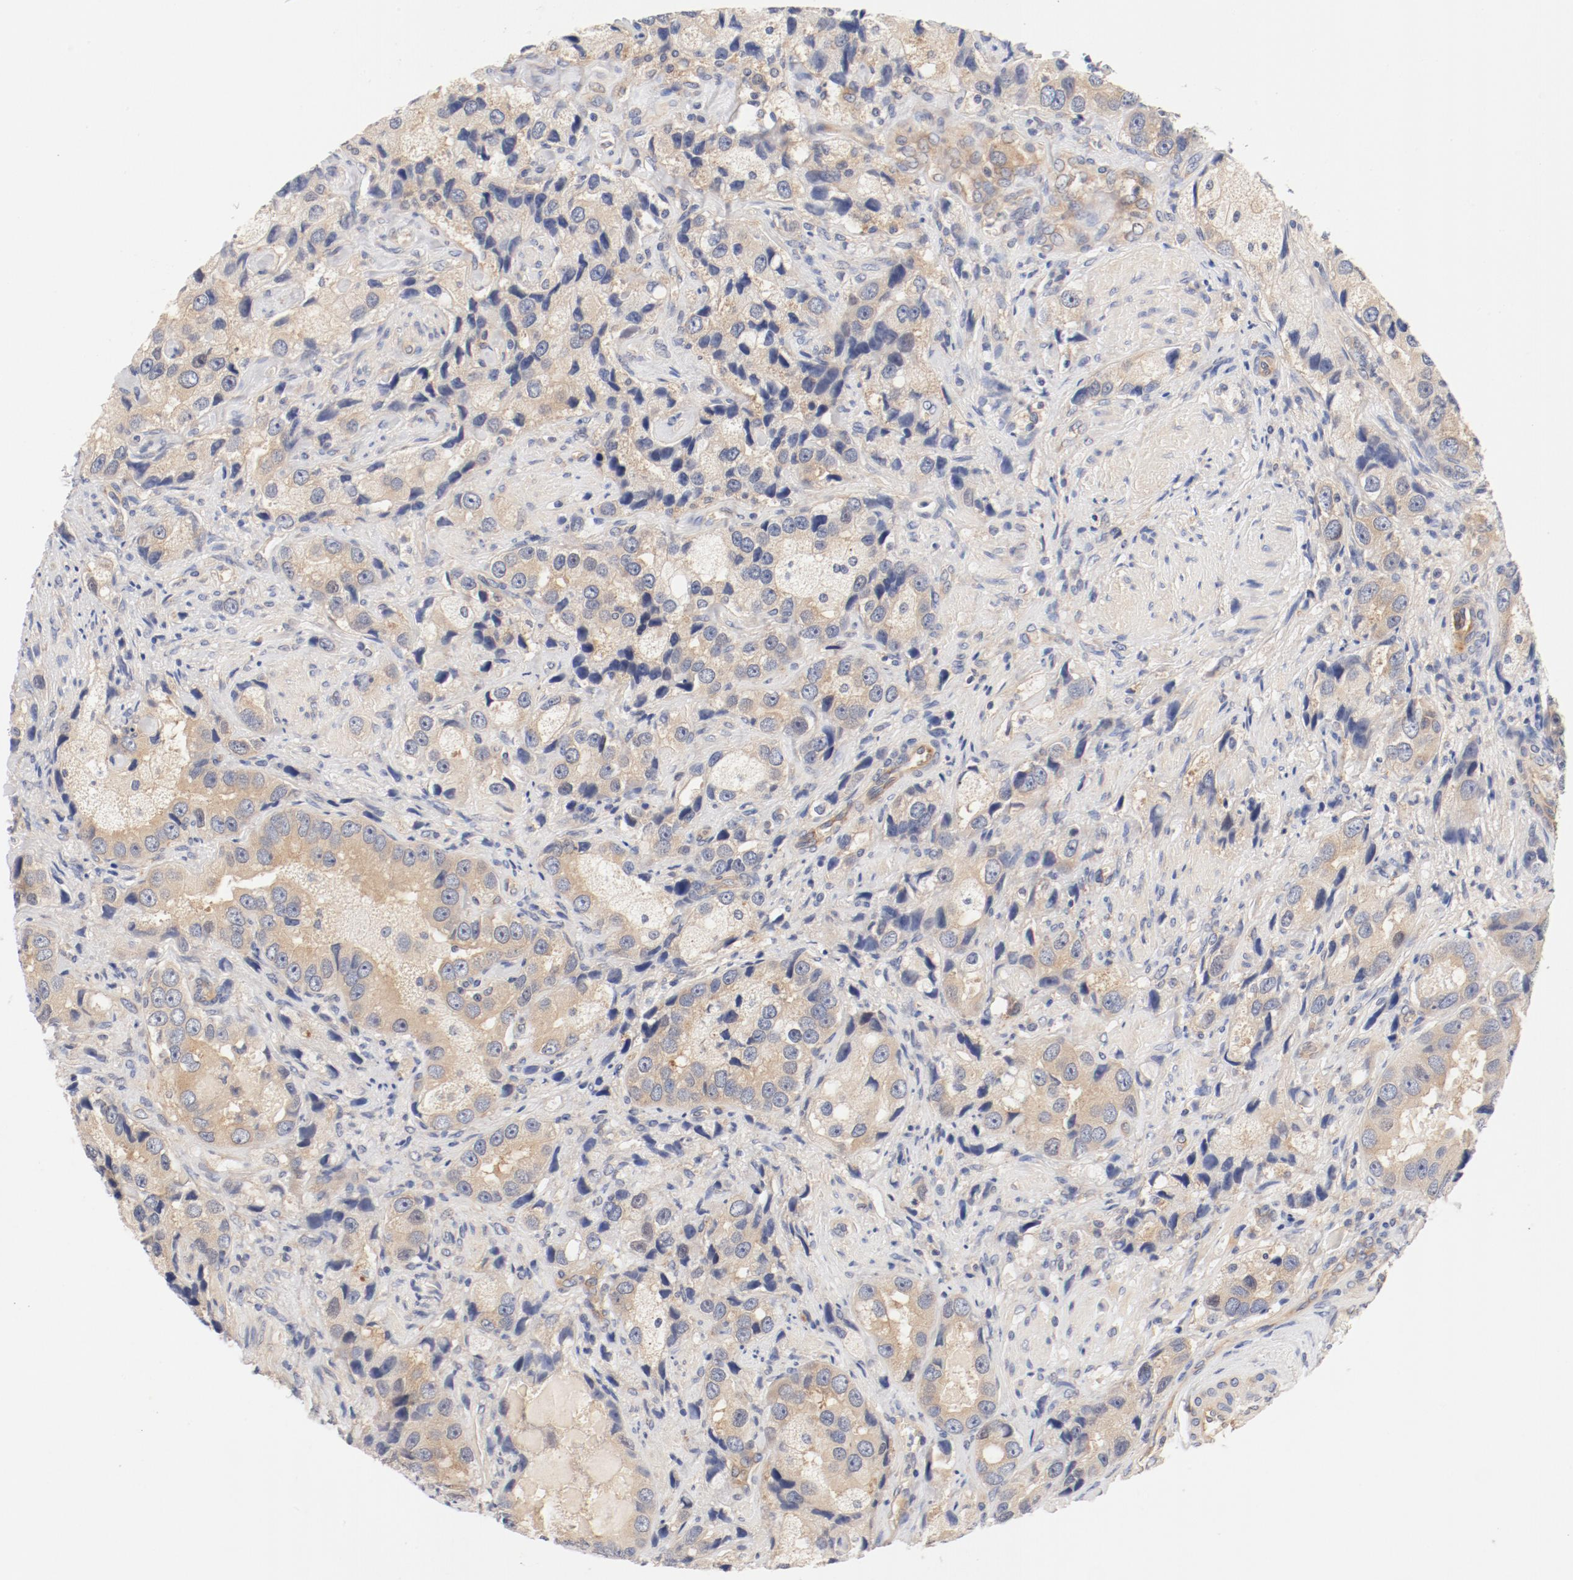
{"staining": {"intensity": "weak", "quantity": "25%-75%", "location": "cytoplasmic/membranous"}, "tissue": "prostate cancer", "cell_type": "Tumor cells", "image_type": "cancer", "snomed": [{"axis": "morphology", "description": "Adenocarcinoma, High grade"}, {"axis": "topography", "description": "Prostate"}], "caption": "High-power microscopy captured an IHC image of prostate adenocarcinoma (high-grade), revealing weak cytoplasmic/membranous positivity in about 25%-75% of tumor cells.", "gene": "DYNC1H1", "patient": {"sex": "male", "age": 63}}